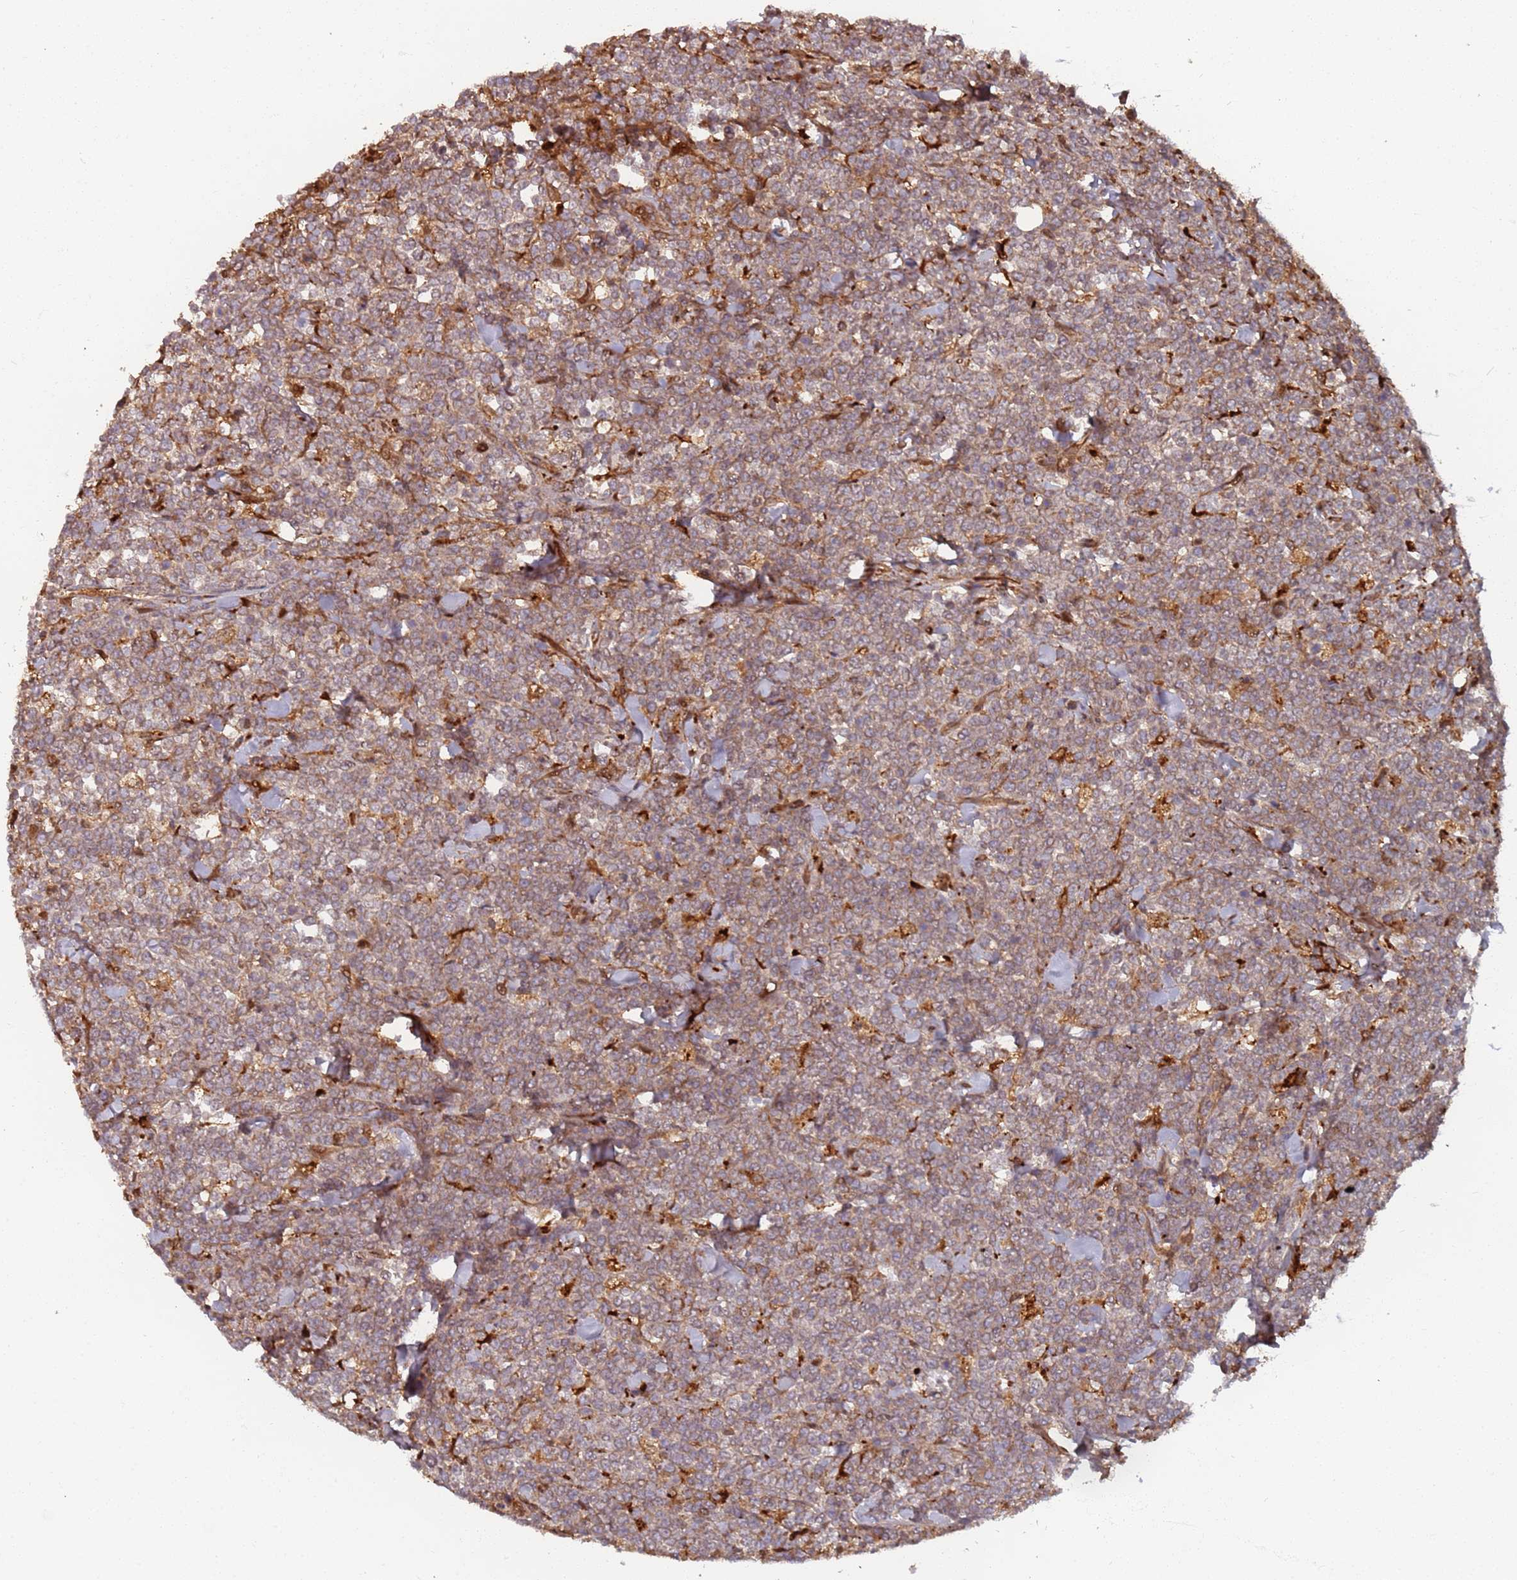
{"staining": {"intensity": "weak", "quantity": "25%-75%", "location": "cytoplasmic/membranous"}, "tissue": "lymphoma", "cell_type": "Tumor cells", "image_type": "cancer", "snomed": [{"axis": "morphology", "description": "Malignant lymphoma, non-Hodgkin's type, High grade"}, {"axis": "topography", "description": "Small intestine"}, {"axis": "topography", "description": "Colon"}], "caption": "An image showing weak cytoplasmic/membranous positivity in about 25%-75% of tumor cells in malignant lymphoma, non-Hodgkin's type (high-grade), as visualized by brown immunohistochemical staining.", "gene": "SDCCAG8", "patient": {"sex": "male", "age": 8}}